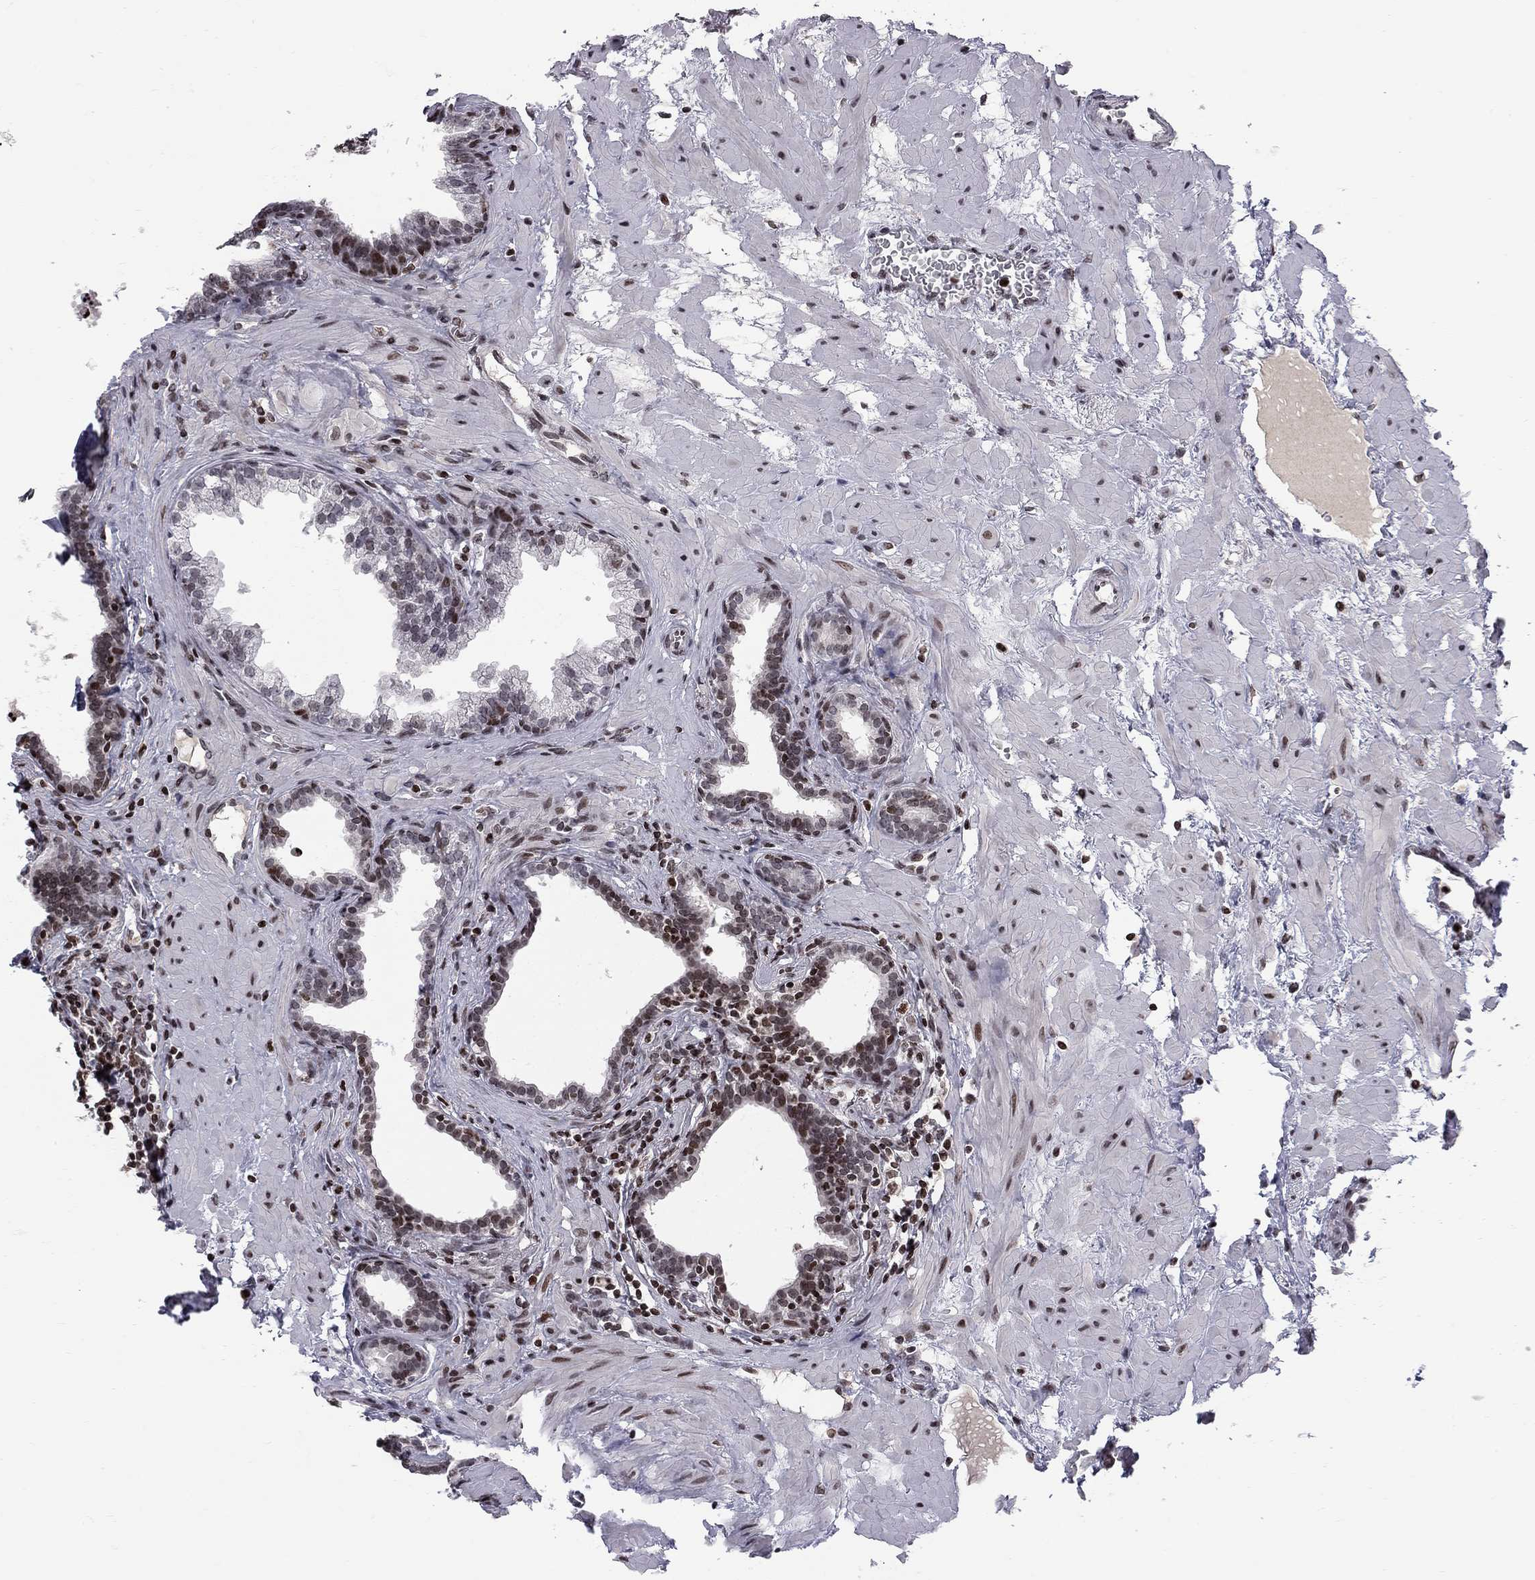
{"staining": {"intensity": "strong", "quantity": "25%-75%", "location": "nuclear"}, "tissue": "prostate", "cell_type": "Glandular cells", "image_type": "normal", "snomed": [{"axis": "morphology", "description": "Normal tissue, NOS"}, {"axis": "topography", "description": "Prostate"}], "caption": "Immunohistochemical staining of normal human prostate displays strong nuclear protein positivity in about 25%-75% of glandular cells. The staining is performed using DAB (3,3'-diaminobenzidine) brown chromogen to label protein expression. The nuclei are counter-stained blue using hematoxylin.", "gene": "RNASEH2C", "patient": {"sex": "male", "age": 37}}